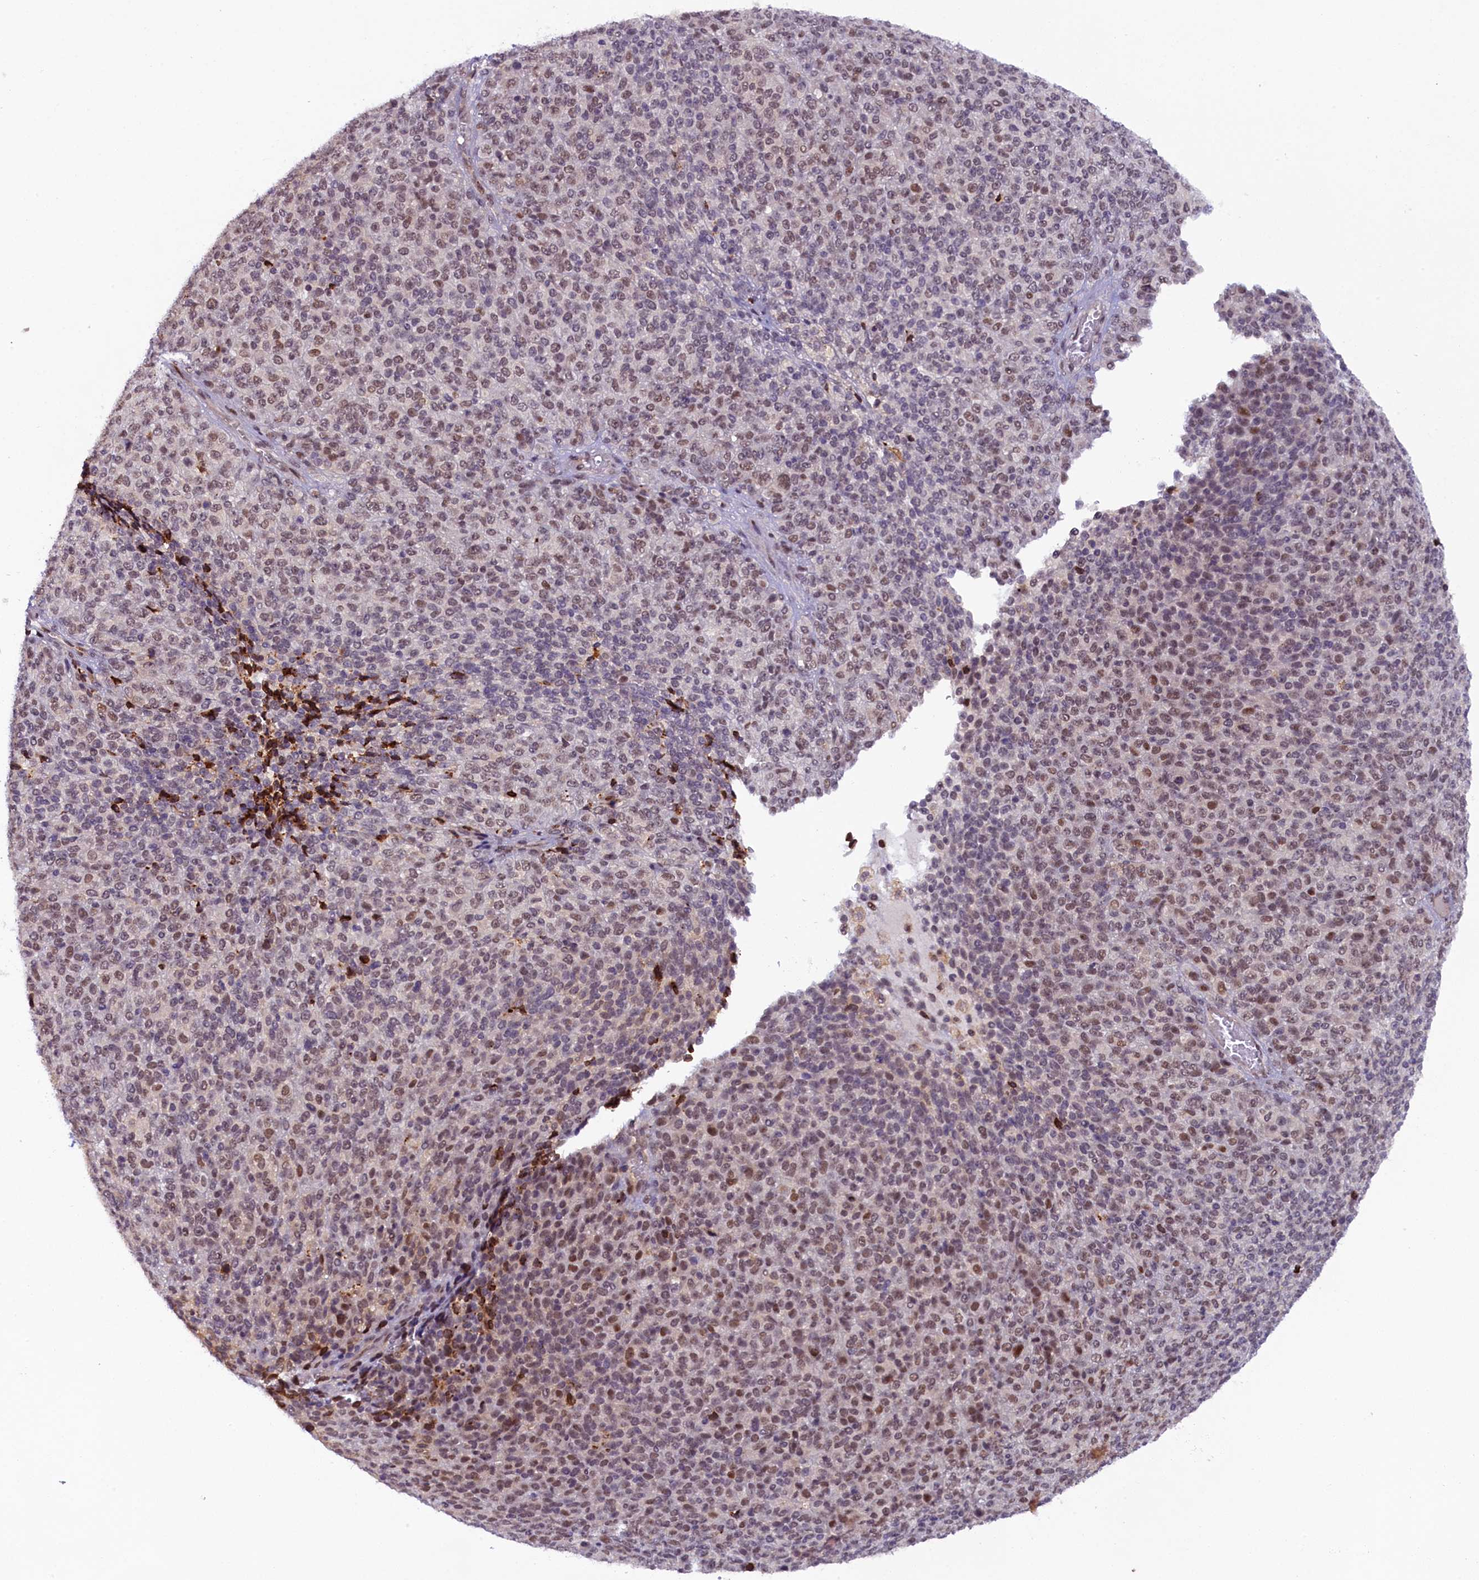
{"staining": {"intensity": "moderate", "quantity": "25%-75%", "location": "nuclear"}, "tissue": "melanoma", "cell_type": "Tumor cells", "image_type": "cancer", "snomed": [{"axis": "morphology", "description": "Malignant melanoma, Metastatic site"}, {"axis": "topography", "description": "Brain"}], "caption": "Protein staining reveals moderate nuclear positivity in about 25%-75% of tumor cells in malignant melanoma (metastatic site). (brown staining indicates protein expression, while blue staining denotes nuclei).", "gene": "FCHO1", "patient": {"sex": "female", "age": 56}}